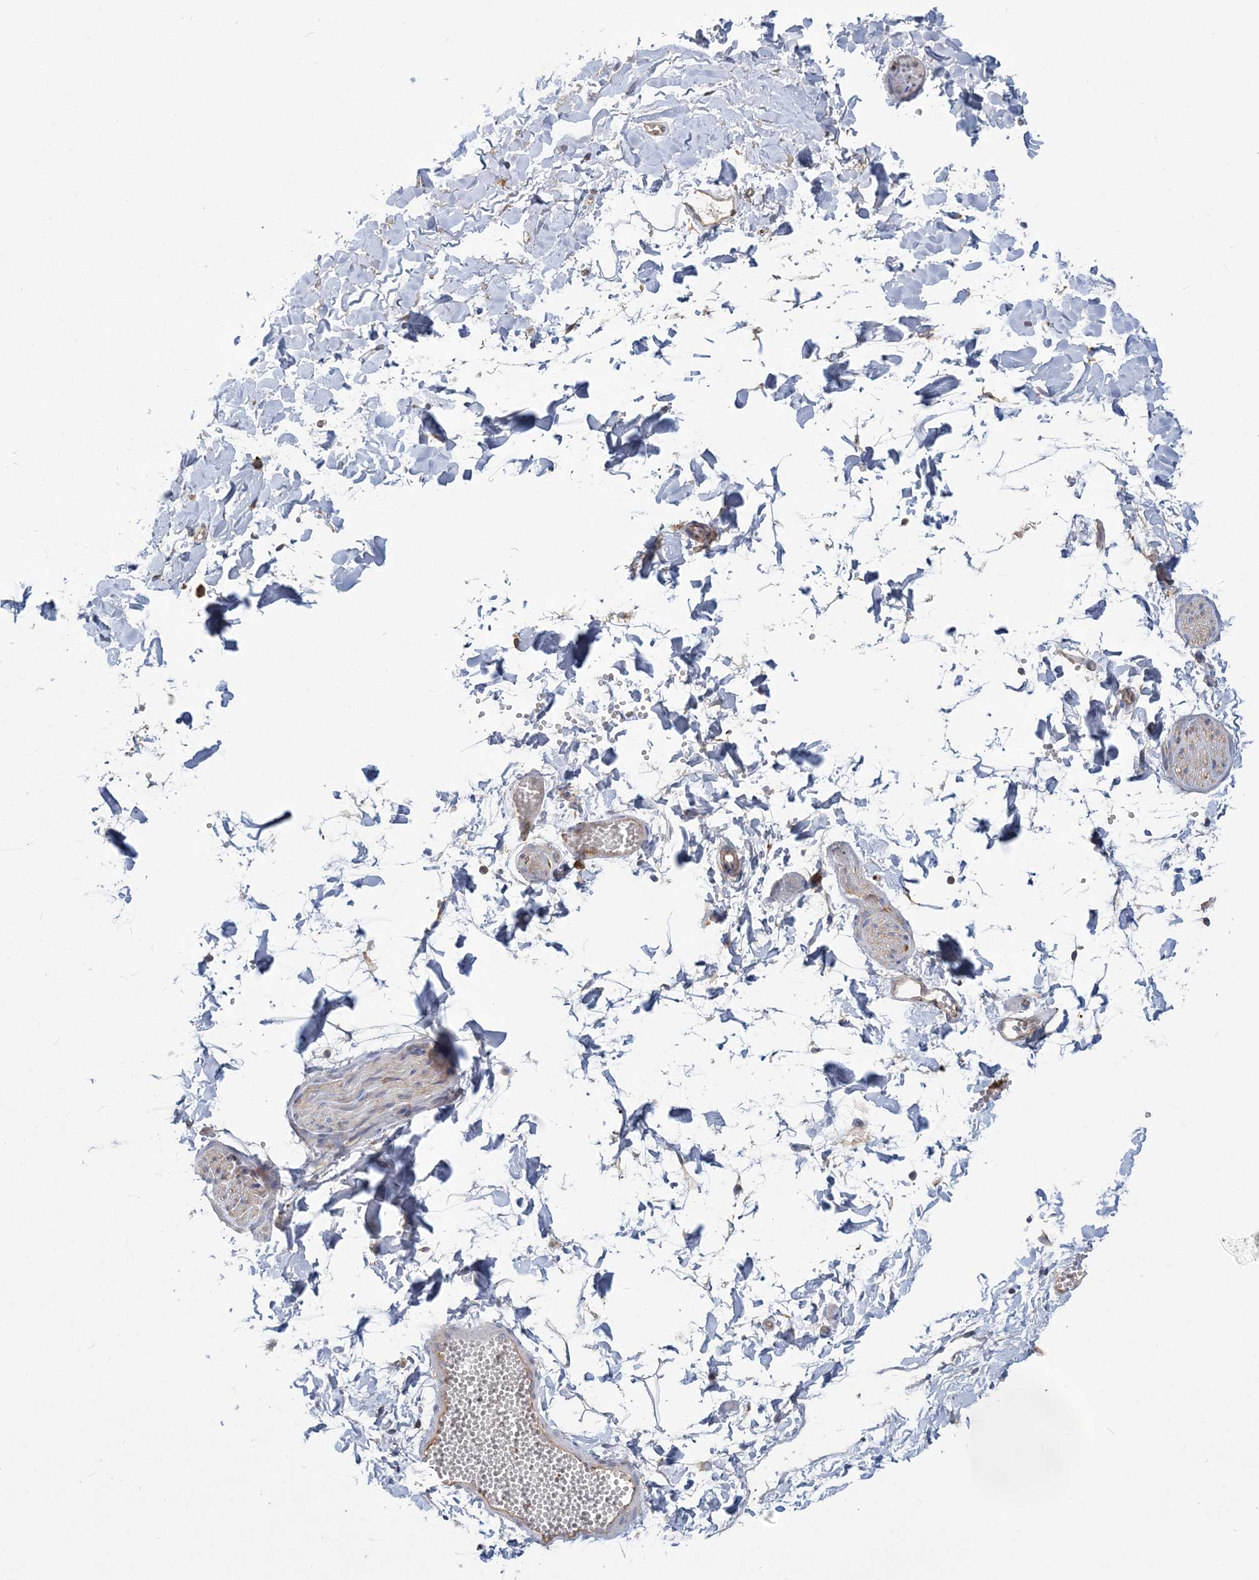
{"staining": {"intensity": "weak", "quantity": "25%-75%", "location": "cytoplasmic/membranous"}, "tissue": "soft tissue", "cell_type": "Chondrocytes", "image_type": "normal", "snomed": [{"axis": "morphology", "description": "Normal tissue, NOS"}, {"axis": "topography", "description": "Gallbladder"}, {"axis": "topography", "description": "Peripheral nerve tissue"}], "caption": "A histopathology image of soft tissue stained for a protein shows weak cytoplasmic/membranous brown staining in chondrocytes. (DAB IHC with brightfield microscopy, high magnification).", "gene": "ANKS1A", "patient": {"sex": "male", "age": 38}}